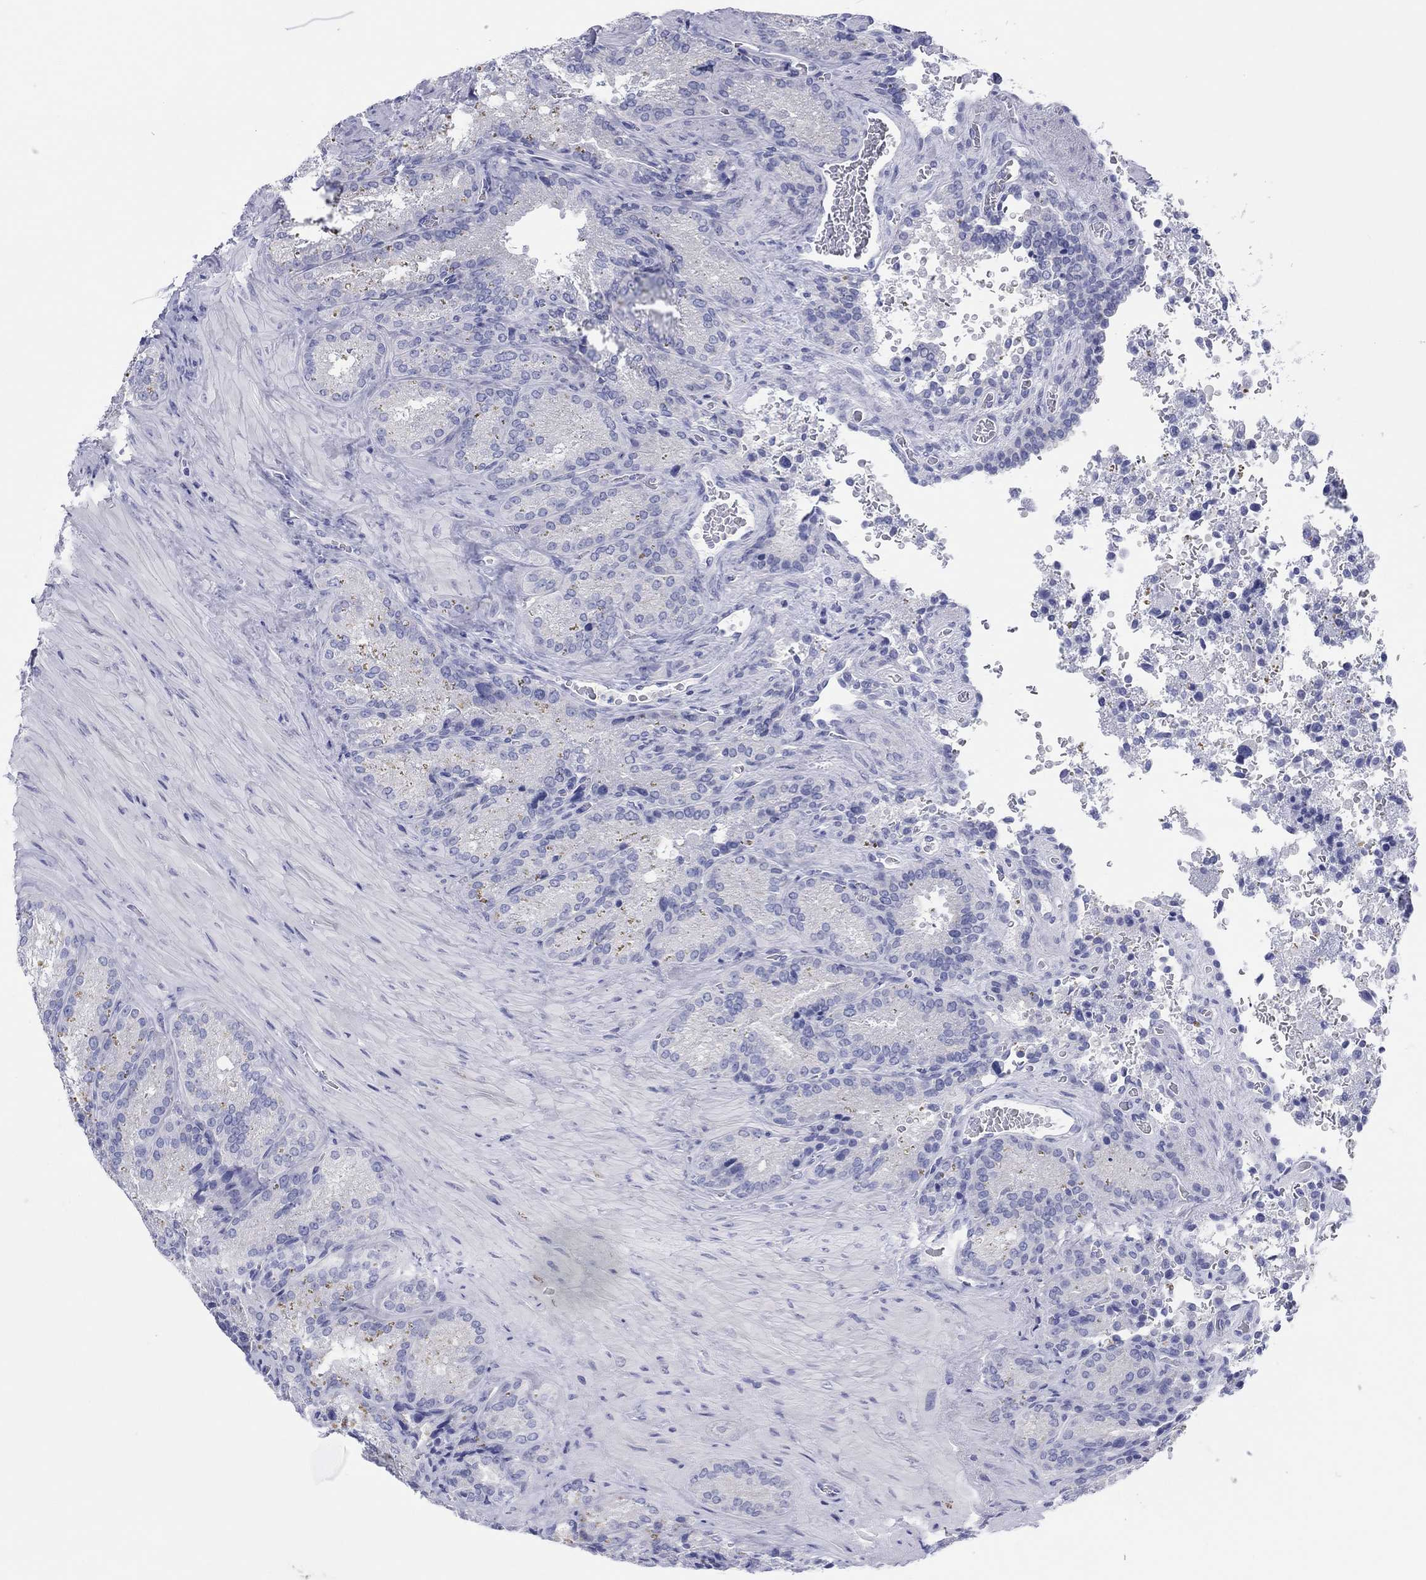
{"staining": {"intensity": "negative", "quantity": "none", "location": "none"}, "tissue": "seminal vesicle", "cell_type": "Glandular cells", "image_type": "normal", "snomed": [{"axis": "morphology", "description": "Normal tissue, NOS"}, {"axis": "topography", "description": "Seminal veicle"}], "caption": "Seminal vesicle was stained to show a protein in brown. There is no significant positivity in glandular cells. (Stains: DAB (3,3'-diaminobenzidine) immunohistochemistry (IHC) with hematoxylin counter stain, Microscopy: brightfield microscopy at high magnification).", "gene": "ERICH3", "patient": {"sex": "male", "age": 37}}